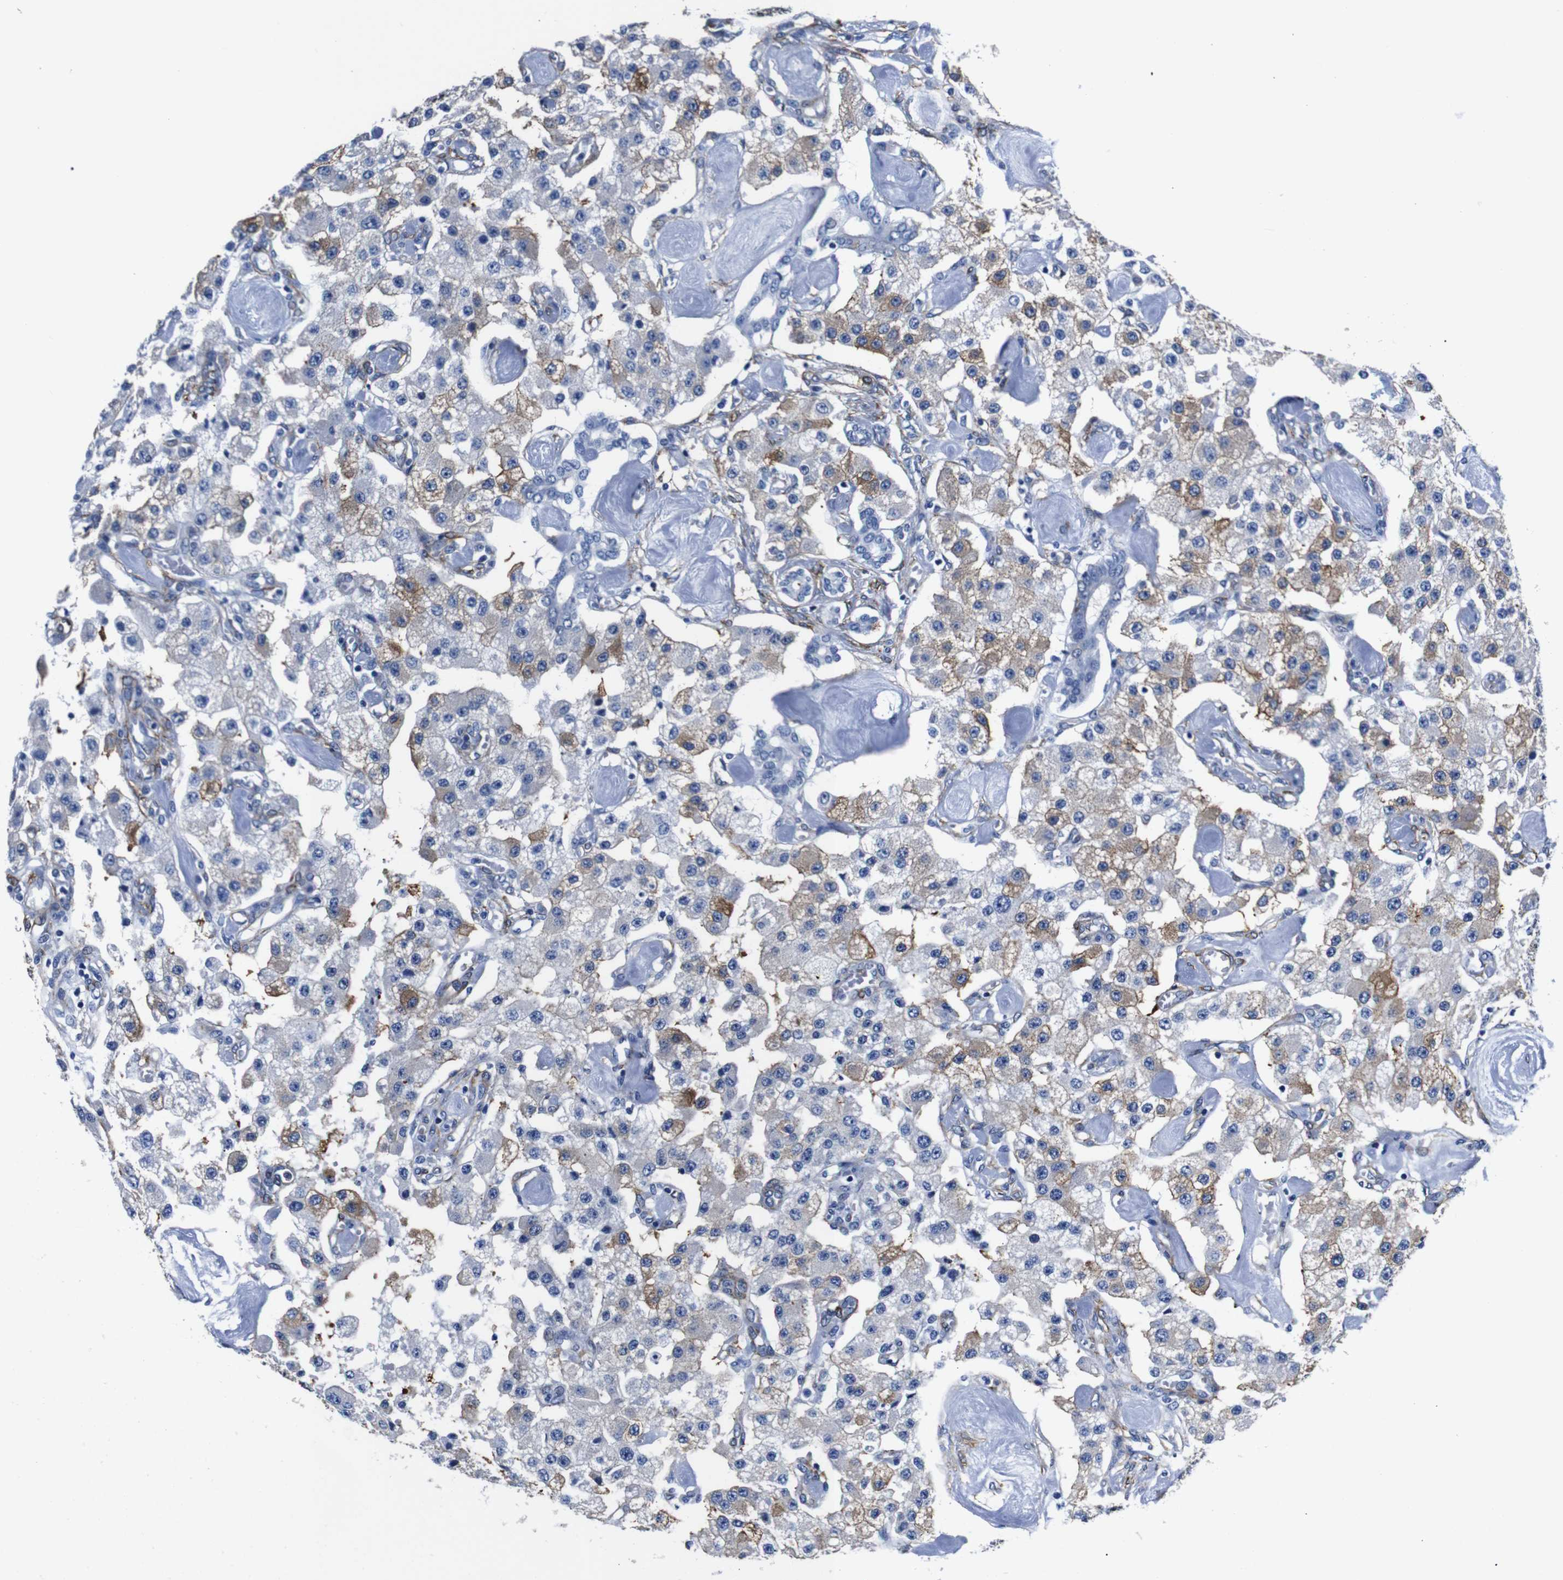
{"staining": {"intensity": "moderate", "quantity": "25%-75%", "location": "cytoplasmic/membranous"}, "tissue": "carcinoid", "cell_type": "Tumor cells", "image_type": "cancer", "snomed": [{"axis": "morphology", "description": "Carcinoid, malignant, NOS"}, {"axis": "topography", "description": "Pancreas"}], "caption": "Carcinoid stained with a brown dye demonstrates moderate cytoplasmic/membranous positive staining in about 25%-75% of tumor cells.", "gene": "LRIG1", "patient": {"sex": "male", "age": 41}}